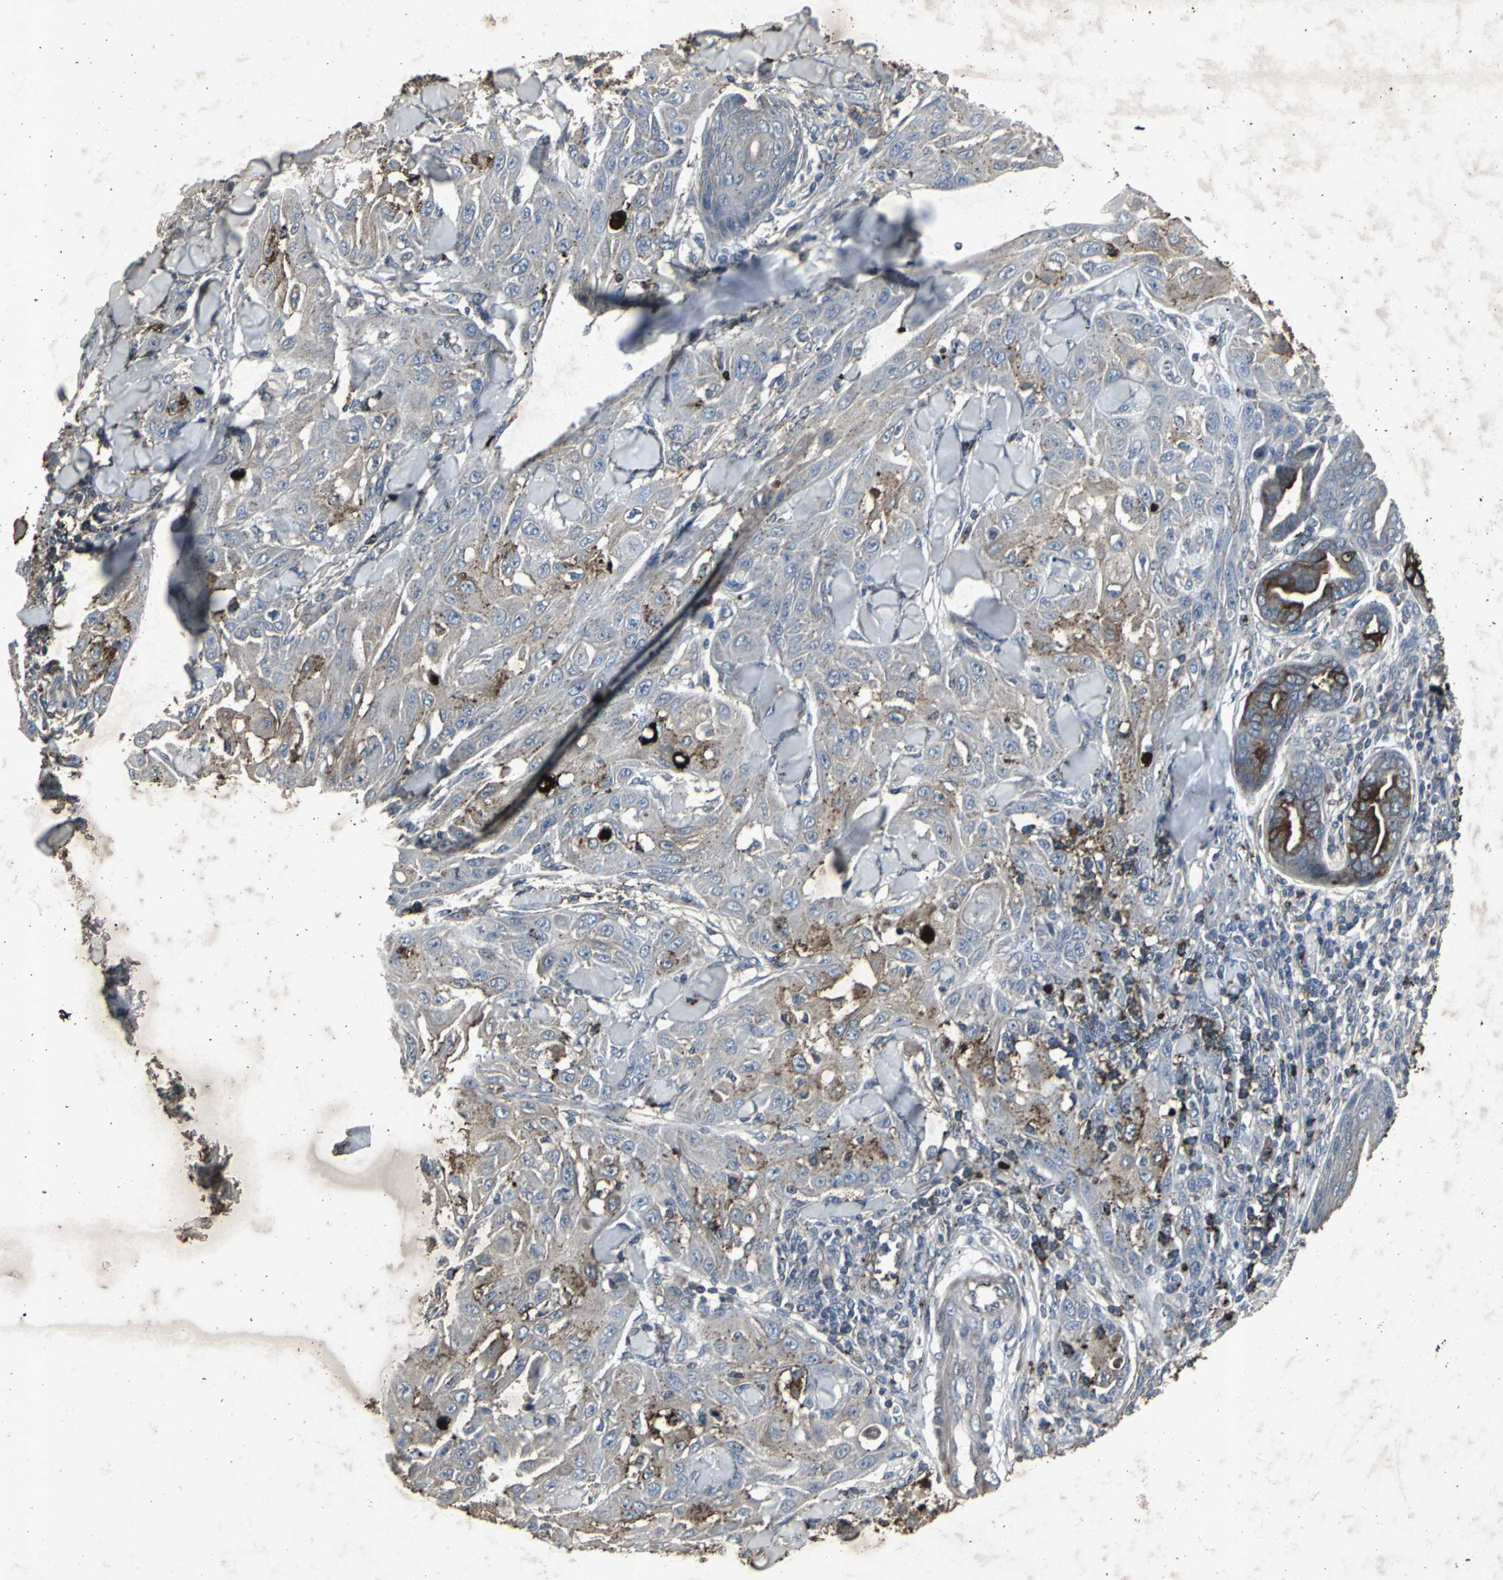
{"staining": {"intensity": "moderate", "quantity": "25%-75%", "location": "cytoplasmic/membranous"}, "tissue": "skin cancer", "cell_type": "Tumor cells", "image_type": "cancer", "snomed": [{"axis": "morphology", "description": "Squamous cell carcinoma, NOS"}, {"axis": "topography", "description": "Skin"}], "caption": "Squamous cell carcinoma (skin) tissue exhibits moderate cytoplasmic/membranous expression in approximately 25%-75% of tumor cells, visualized by immunohistochemistry. (DAB IHC, brown staining for protein, blue staining for nuclei).", "gene": "CCR9", "patient": {"sex": "male", "age": 24}}